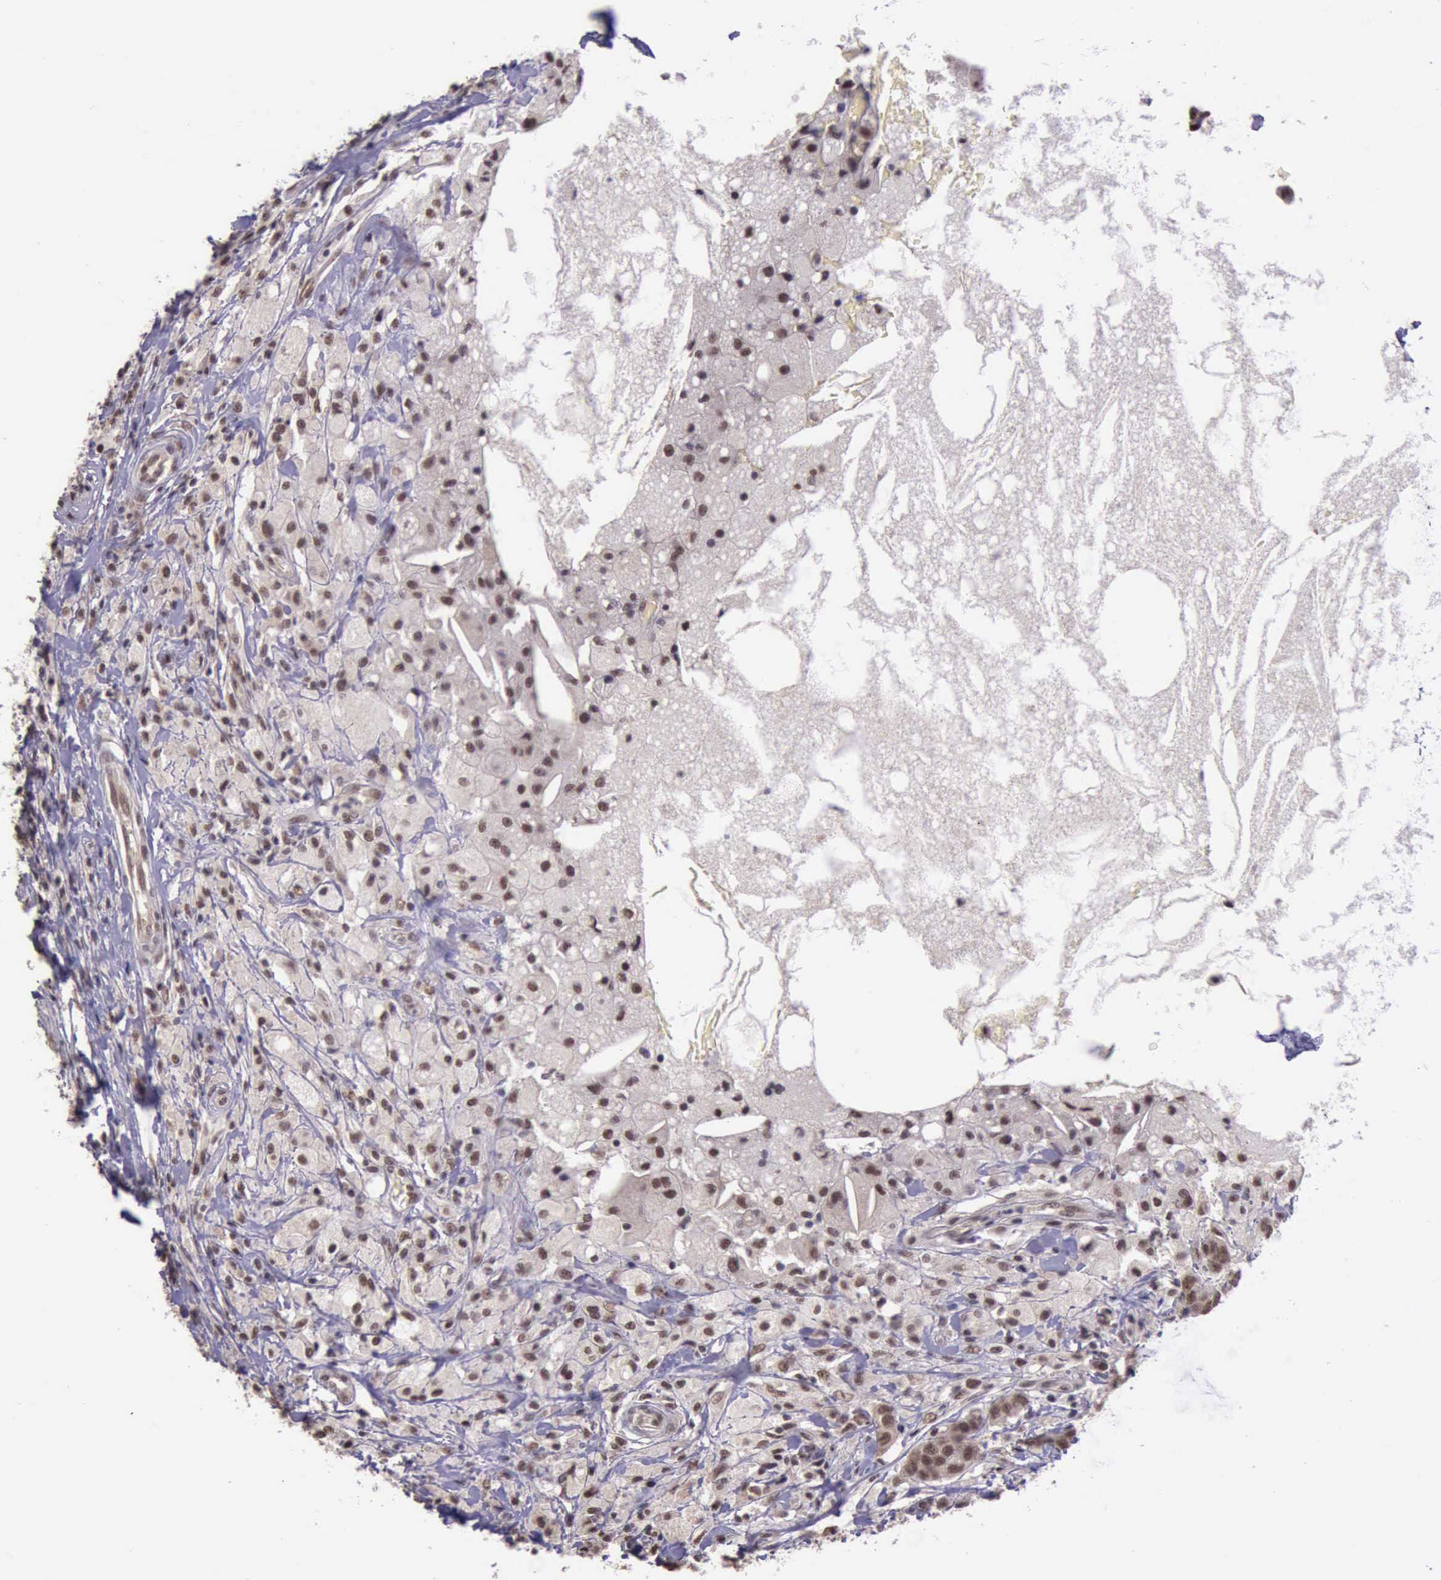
{"staining": {"intensity": "moderate", "quantity": ">75%", "location": "nuclear"}, "tissue": "breast cancer", "cell_type": "Tumor cells", "image_type": "cancer", "snomed": [{"axis": "morphology", "description": "Duct carcinoma"}, {"axis": "topography", "description": "Breast"}], "caption": "A photomicrograph of human breast cancer stained for a protein shows moderate nuclear brown staining in tumor cells. (brown staining indicates protein expression, while blue staining denotes nuclei).", "gene": "PRPF39", "patient": {"sex": "female", "age": 27}}